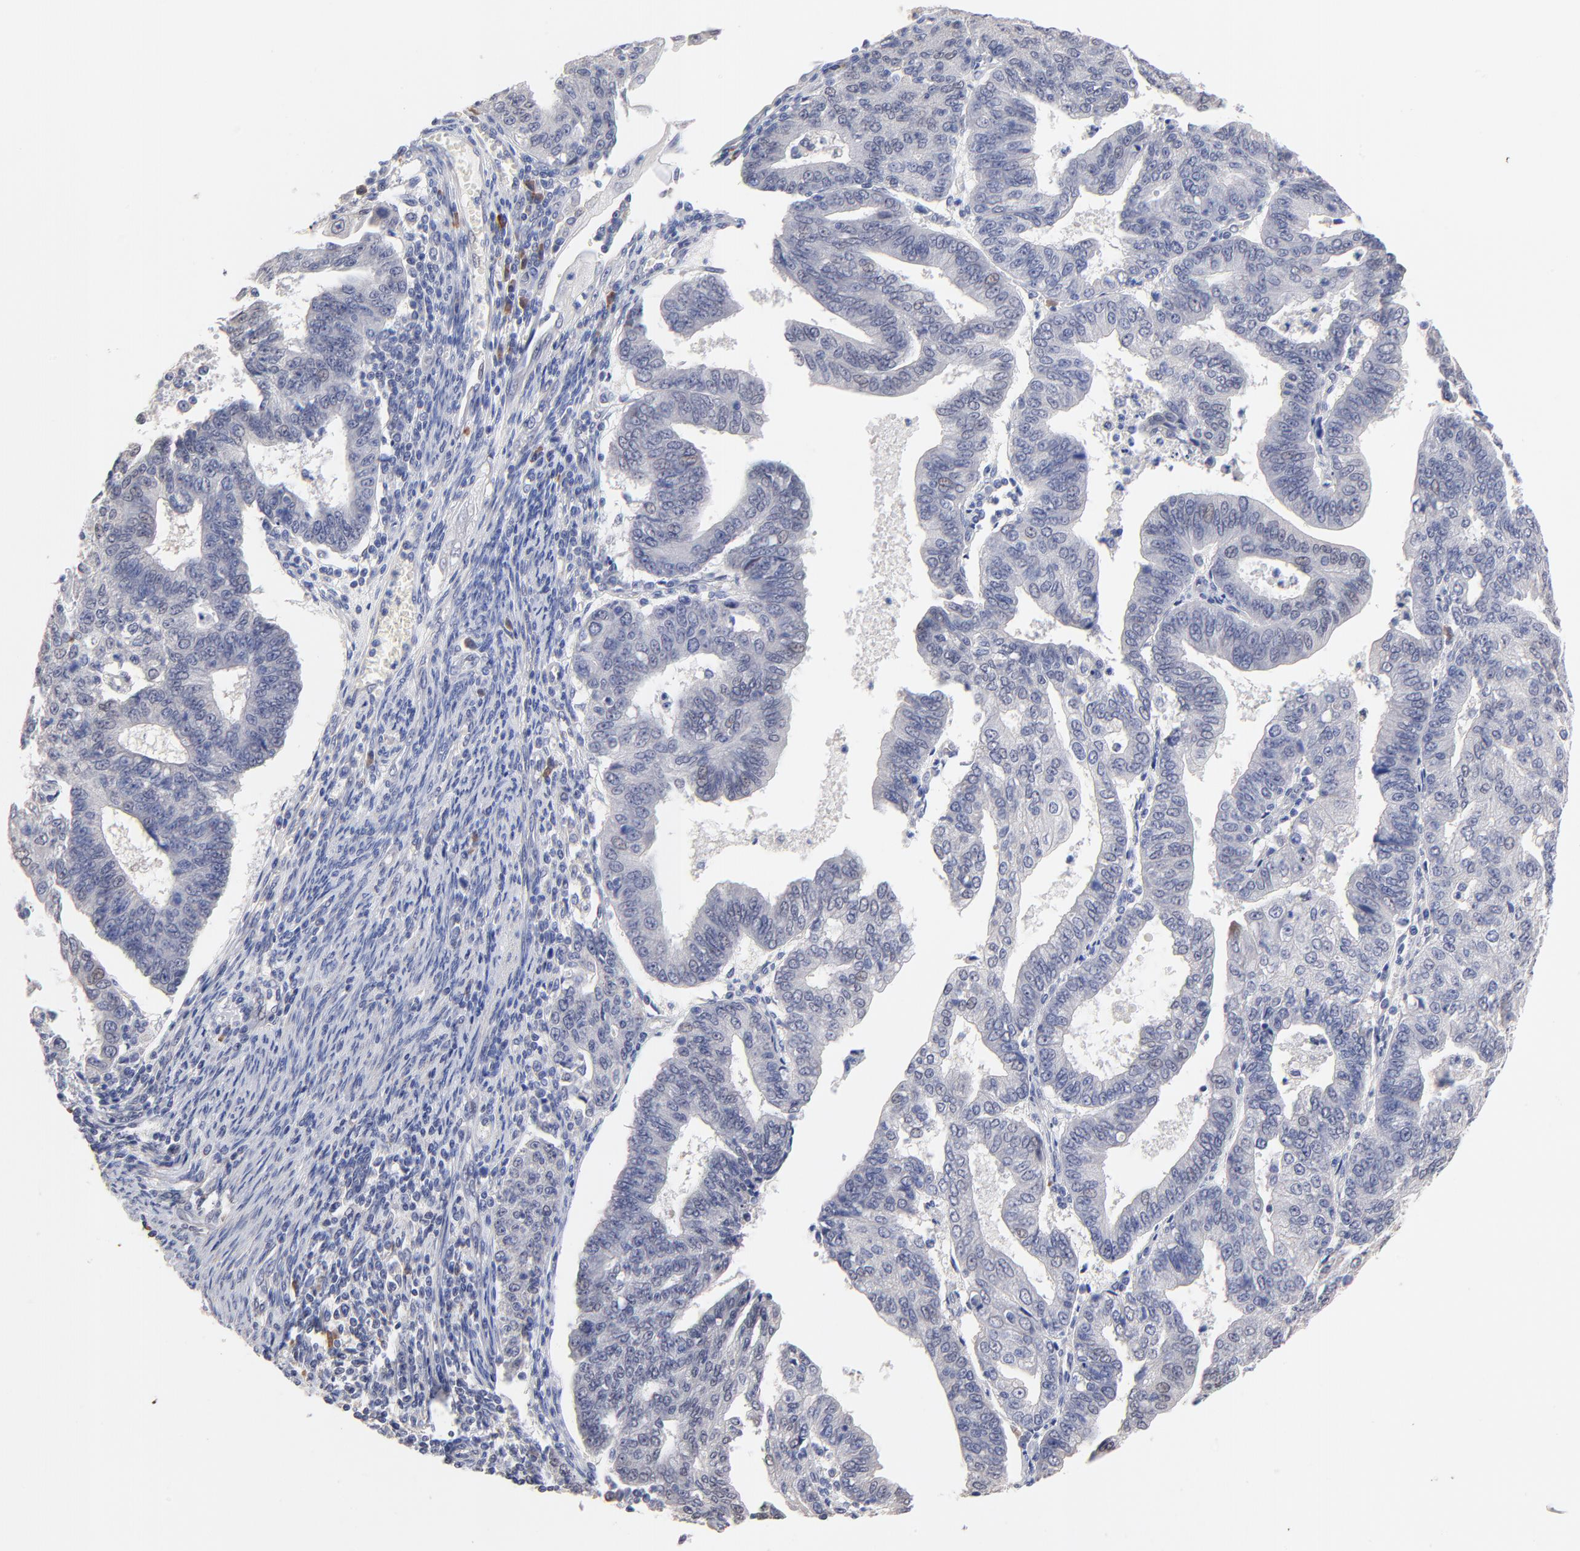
{"staining": {"intensity": "negative", "quantity": "none", "location": "none"}, "tissue": "endometrial cancer", "cell_type": "Tumor cells", "image_type": "cancer", "snomed": [{"axis": "morphology", "description": "Adenocarcinoma, NOS"}, {"axis": "topography", "description": "Endometrium"}], "caption": "Immunohistochemistry (IHC) image of neoplastic tissue: adenocarcinoma (endometrial) stained with DAB (3,3'-diaminobenzidine) exhibits no significant protein staining in tumor cells.", "gene": "TWNK", "patient": {"sex": "female", "age": 56}}